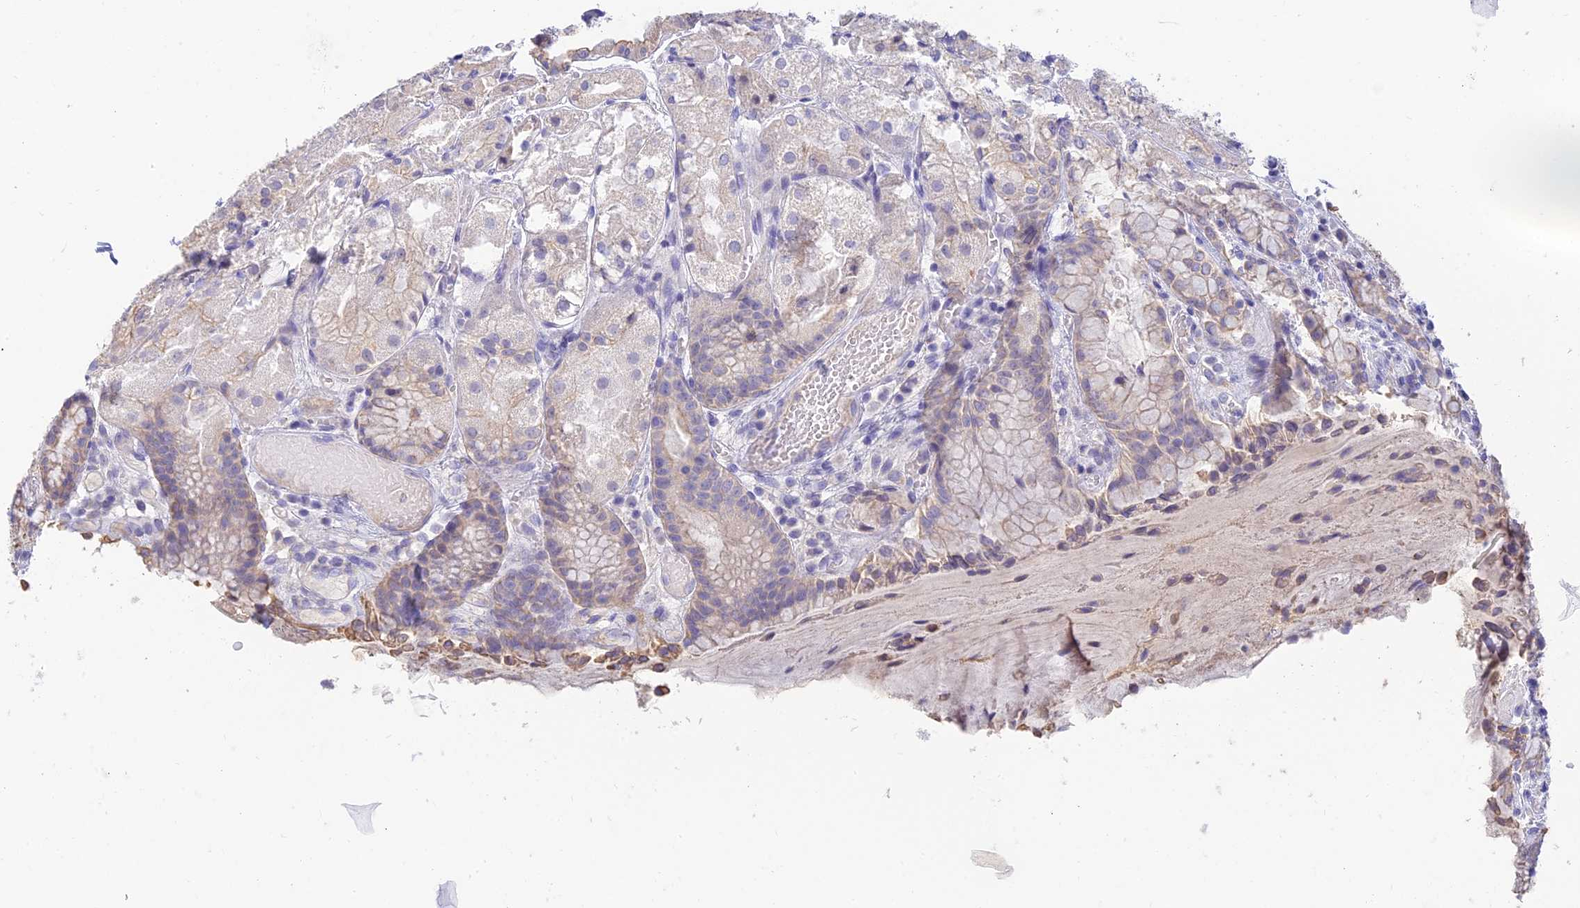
{"staining": {"intensity": "weak", "quantity": "<25%", "location": "cytoplasmic/membranous"}, "tissue": "stomach", "cell_type": "Glandular cells", "image_type": "normal", "snomed": [{"axis": "morphology", "description": "Normal tissue, NOS"}, {"axis": "topography", "description": "Stomach, upper"}], "caption": "High magnification brightfield microscopy of unremarkable stomach stained with DAB (brown) and counterstained with hematoxylin (blue): glandular cells show no significant expression. (DAB (3,3'-diaminobenzidine) IHC with hematoxylin counter stain).", "gene": "INTS13", "patient": {"sex": "male", "age": 72}}